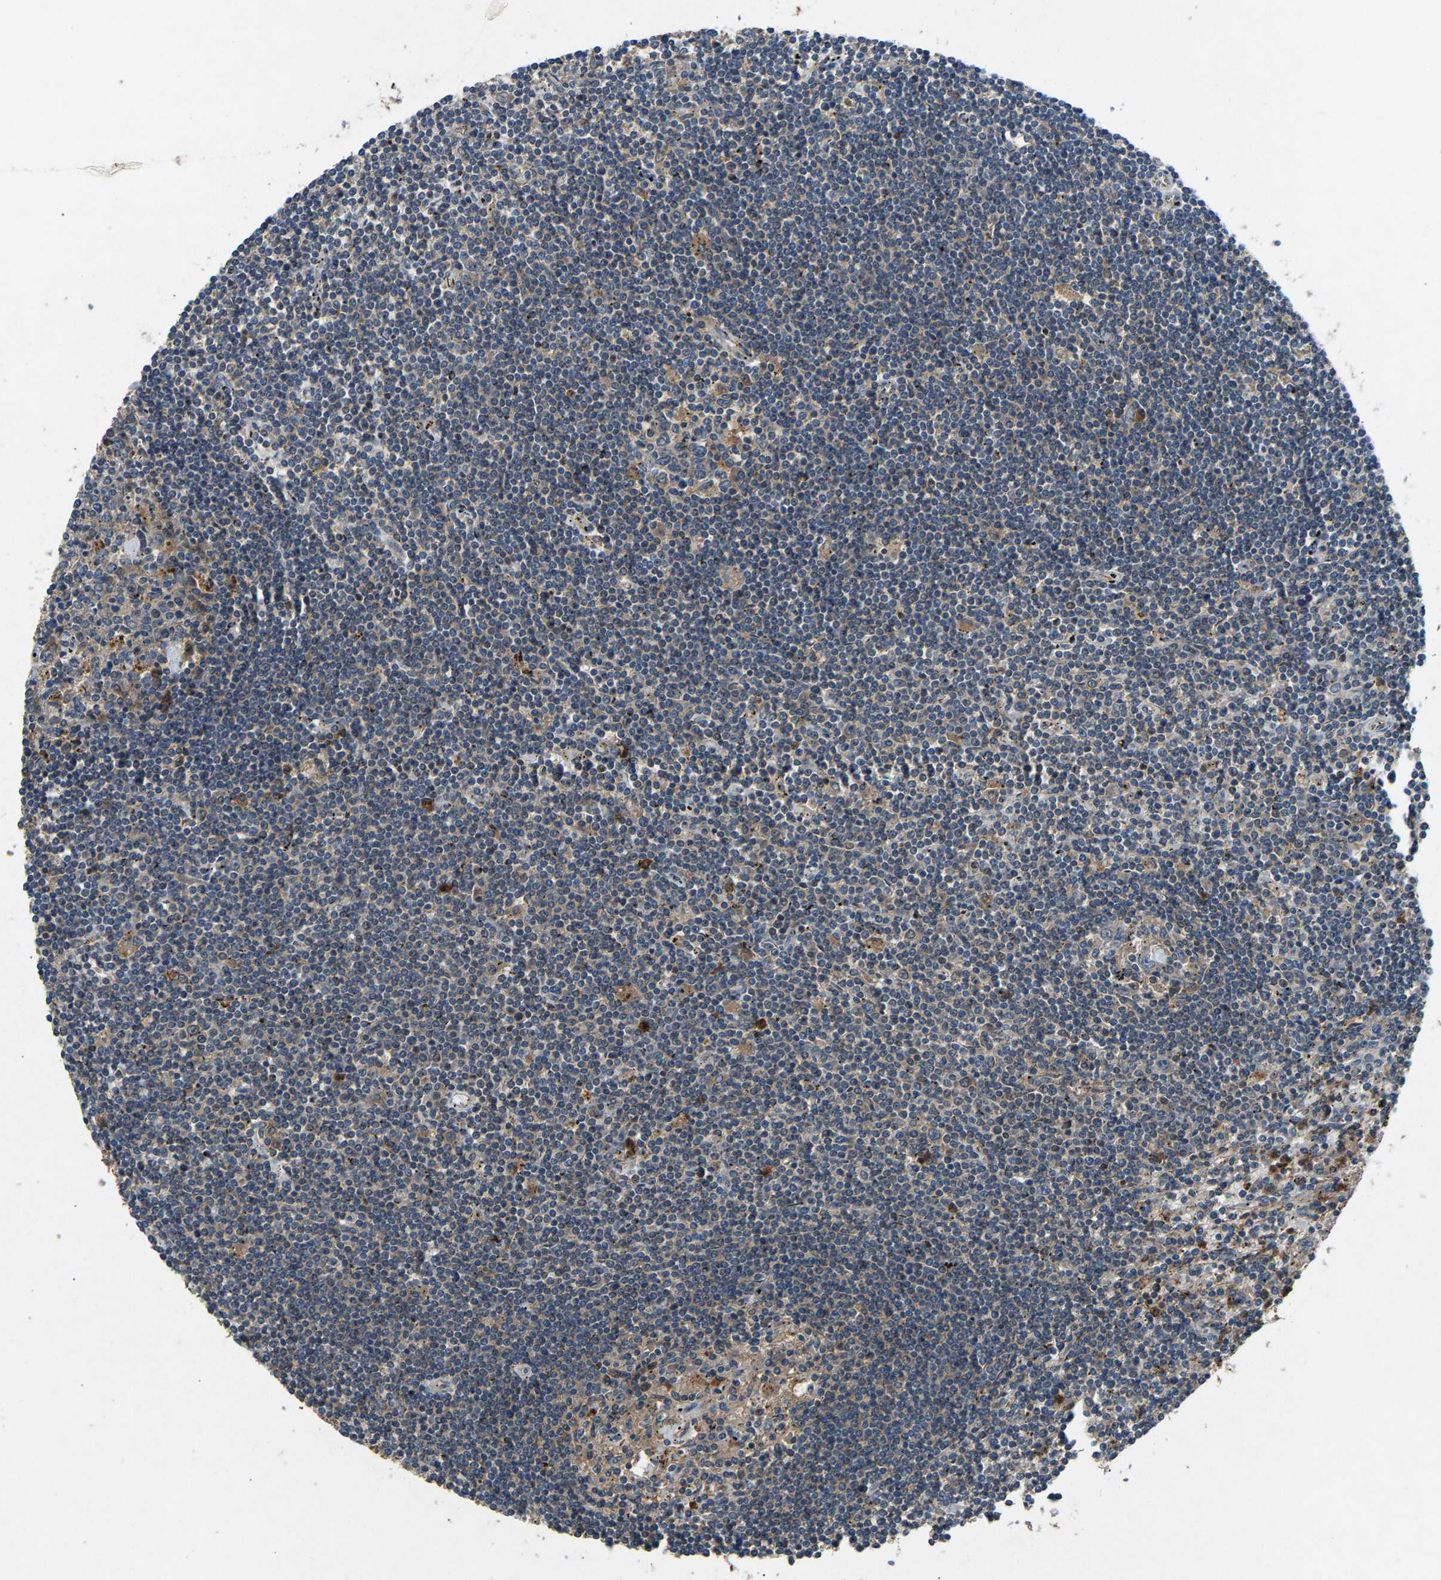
{"staining": {"intensity": "weak", "quantity": "<25%", "location": "cytoplasmic/membranous"}, "tissue": "lymphoma", "cell_type": "Tumor cells", "image_type": "cancer", "snomed": [{"axis": "morphology", "description": "Malignant lymphoma, non-Hodgkin's type, Low grade"}, {"axis": "topography", "description": "Spleen"}], "caption": "Protein analysis of lymphoma displays no significant expression in tumor cells.", "gene": "PPID", "patient": {"sex": "male", "age": 76}}